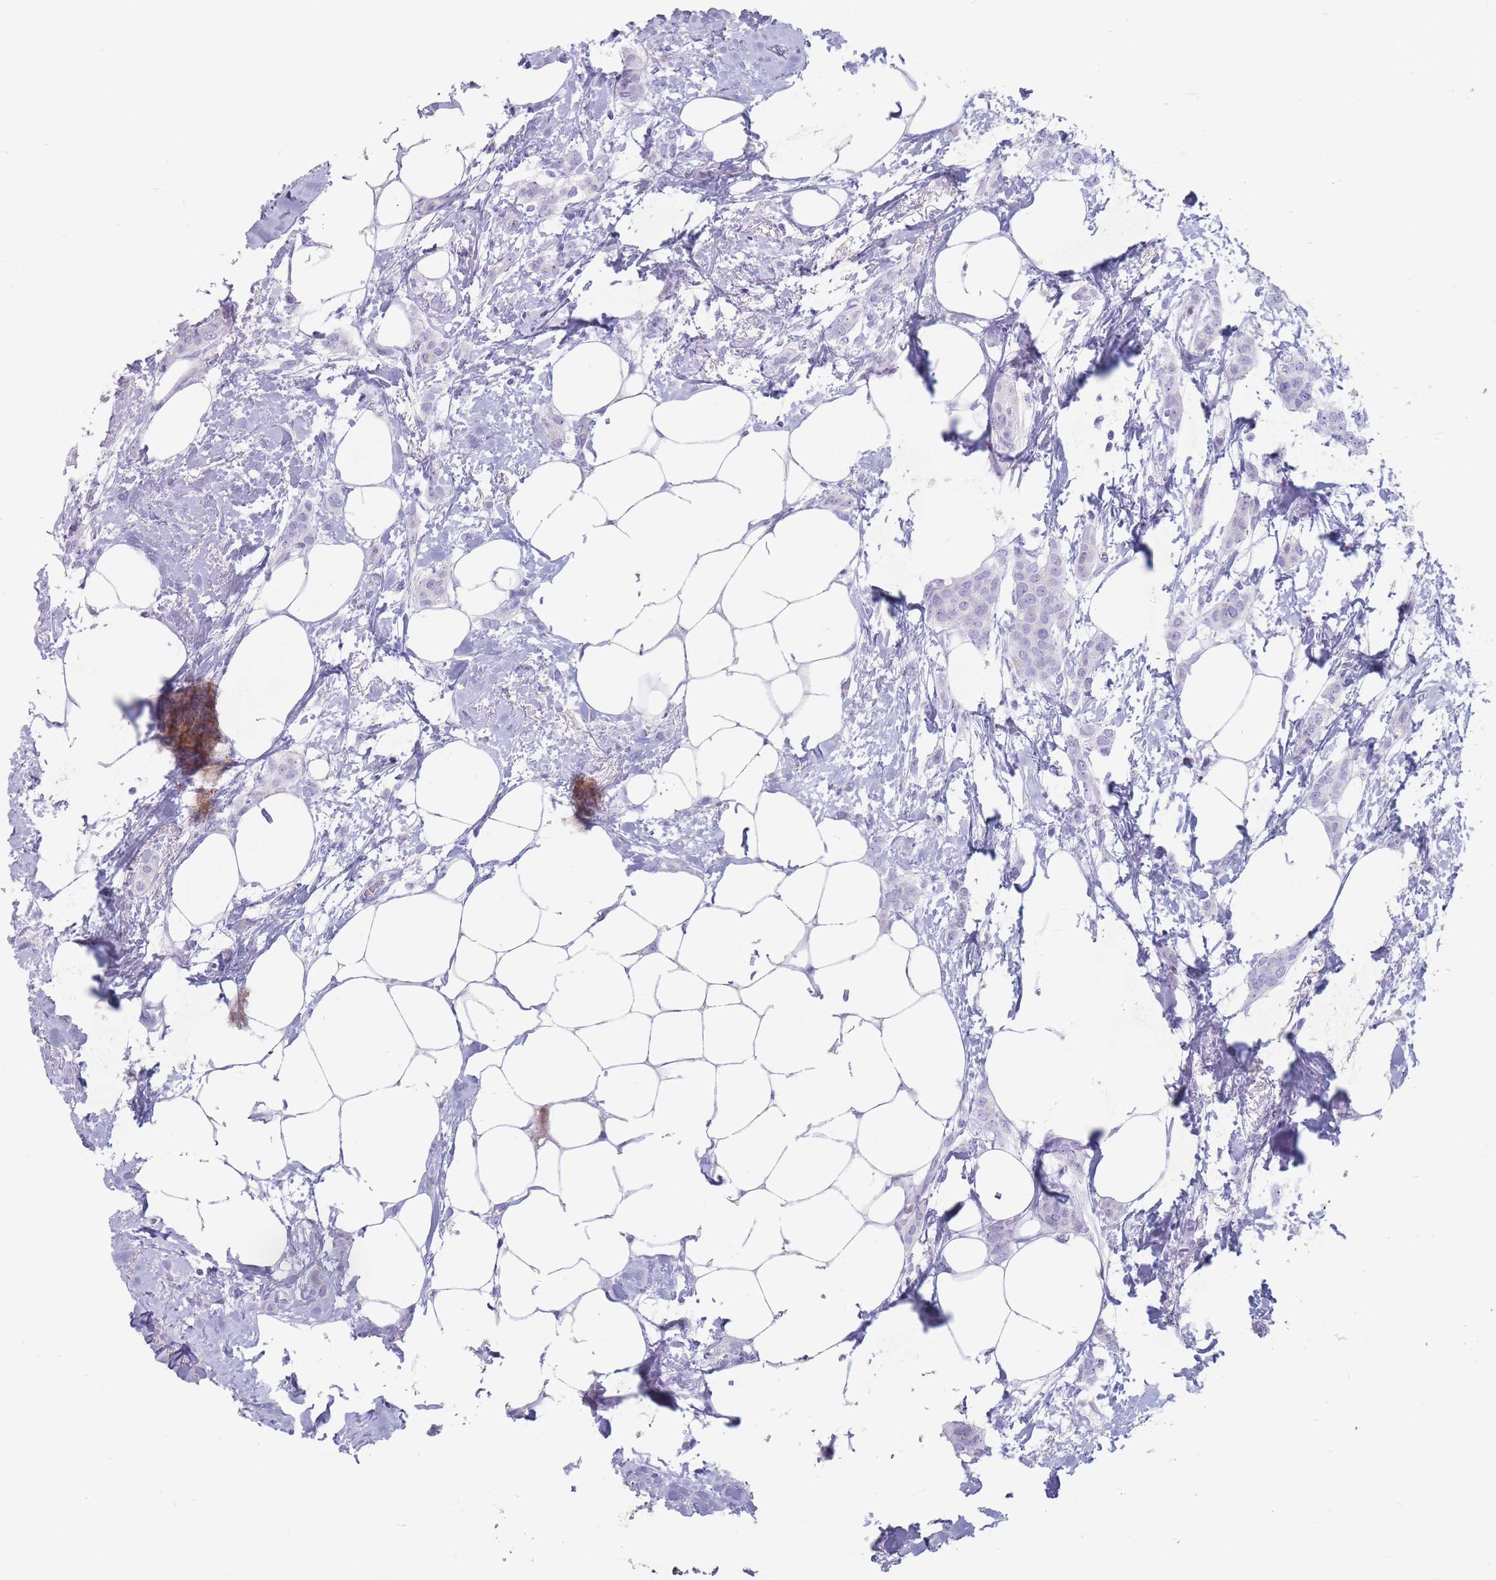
{"staining": {"intensity": "negative", "quantity": "none", "location": "none"}, "tissue": "breast cancer", "cell_type": "Tumor cells", "image_type": "cancer", "snomed": [{"axis": "morphology", "description": "Duct carcinoma"}, {"axis": "topography", "description": "Breast"}], "caption": "The immunohistochemistry image has no significant staining in tumor cells of infiltrating ductal carcinoma (breast) tissue.", "gene": "ST3GAL5", "patient": {"sex": "female", "age": 72}}